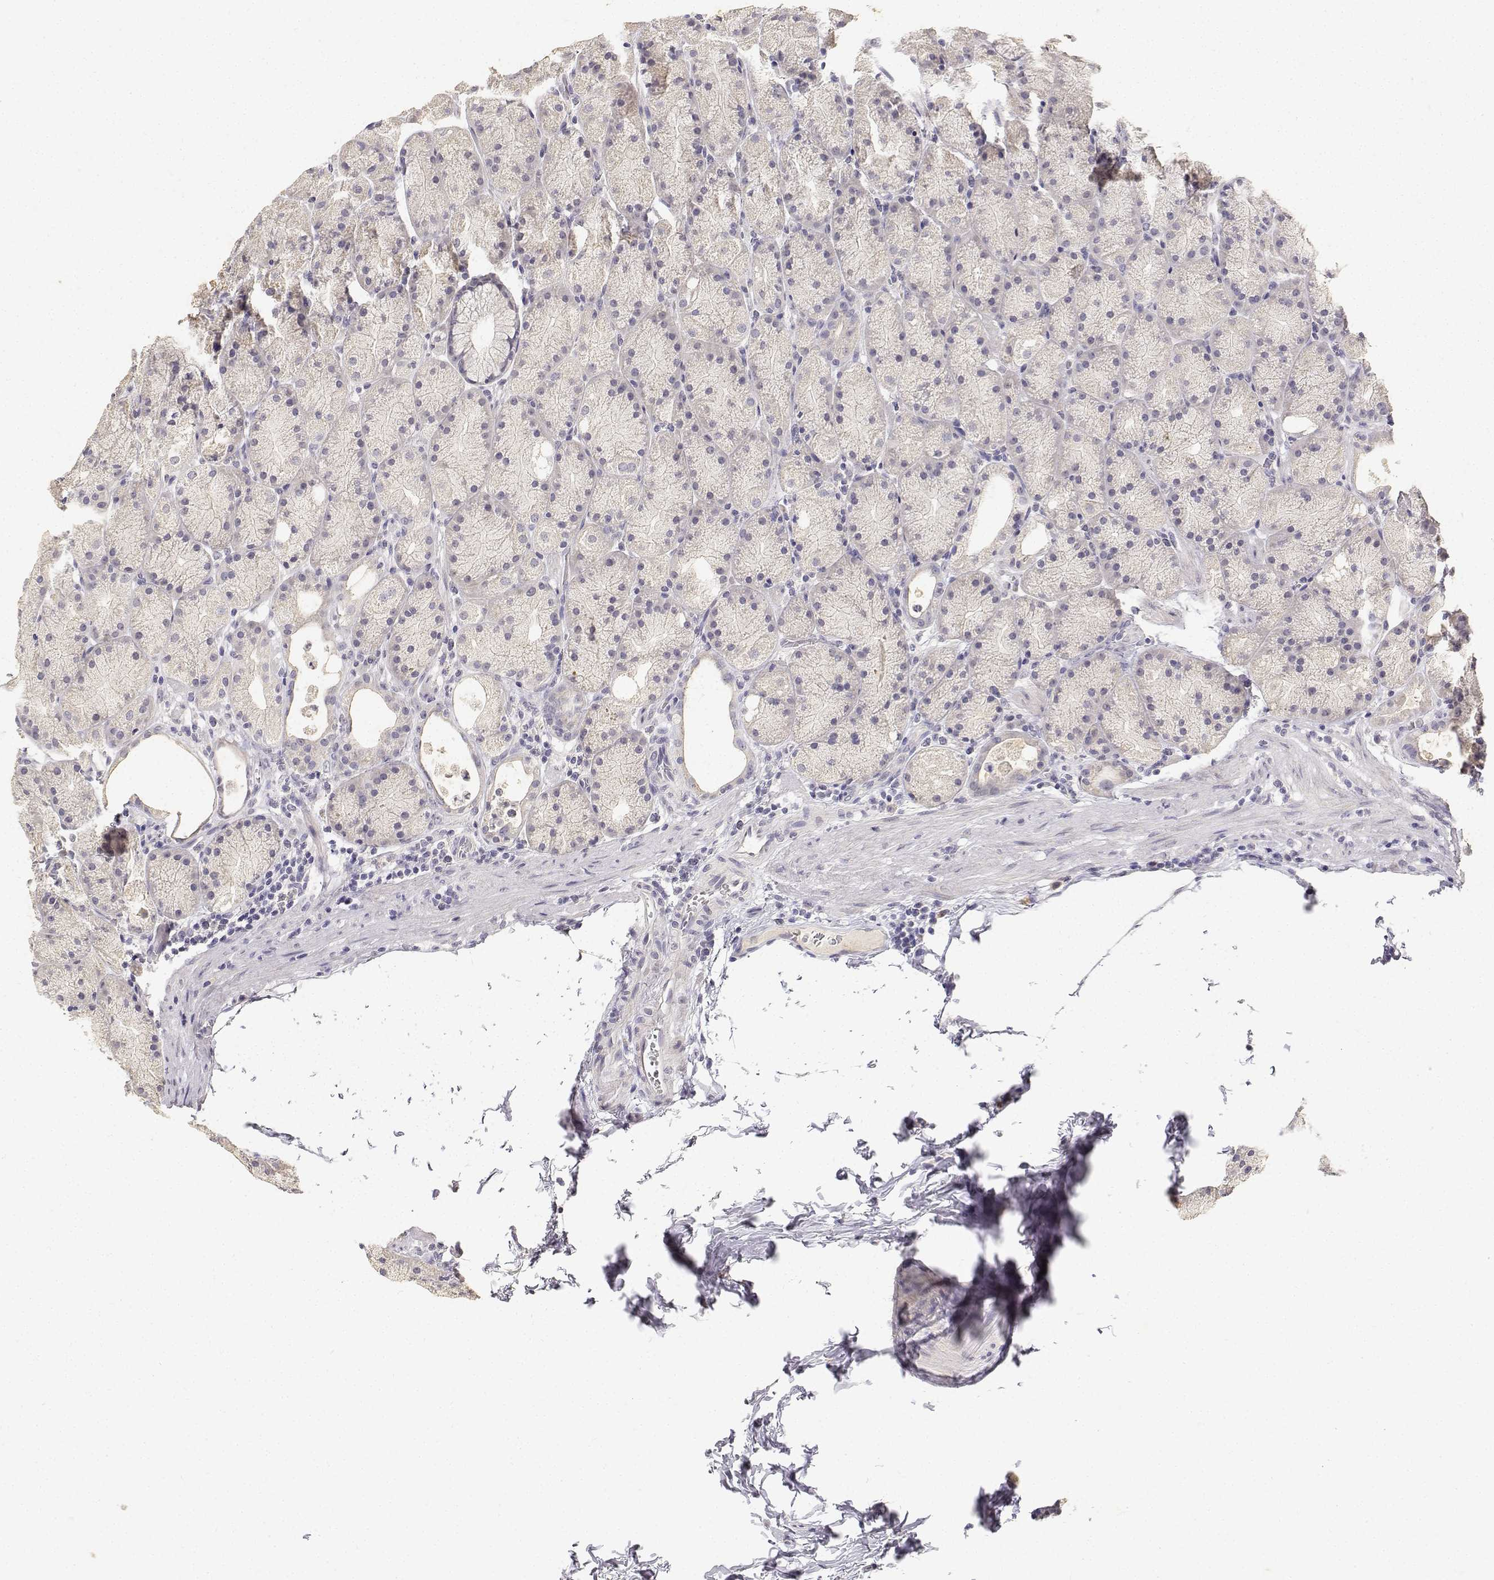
{"staining": {"intensity": "negative", "quantity": "none", "location": "none"}, "tissue": "stomach", "cell_type": "Glandular cells", "image_type": "normal", "snomed": [{"axis": "morphology", "description": "Normal tissue, NOS"}, {"axis": "topography", "description": "Stomach, upper"}, {"axis": "topography", "description": "Stomach"}], "caption": "IHC of benign human stomach displays no positivity in glandular cells. (DAB IHC with hematoxylin counter stain).", "gene": "PAEP", "patient": {"sex": "male", "age": 48}}